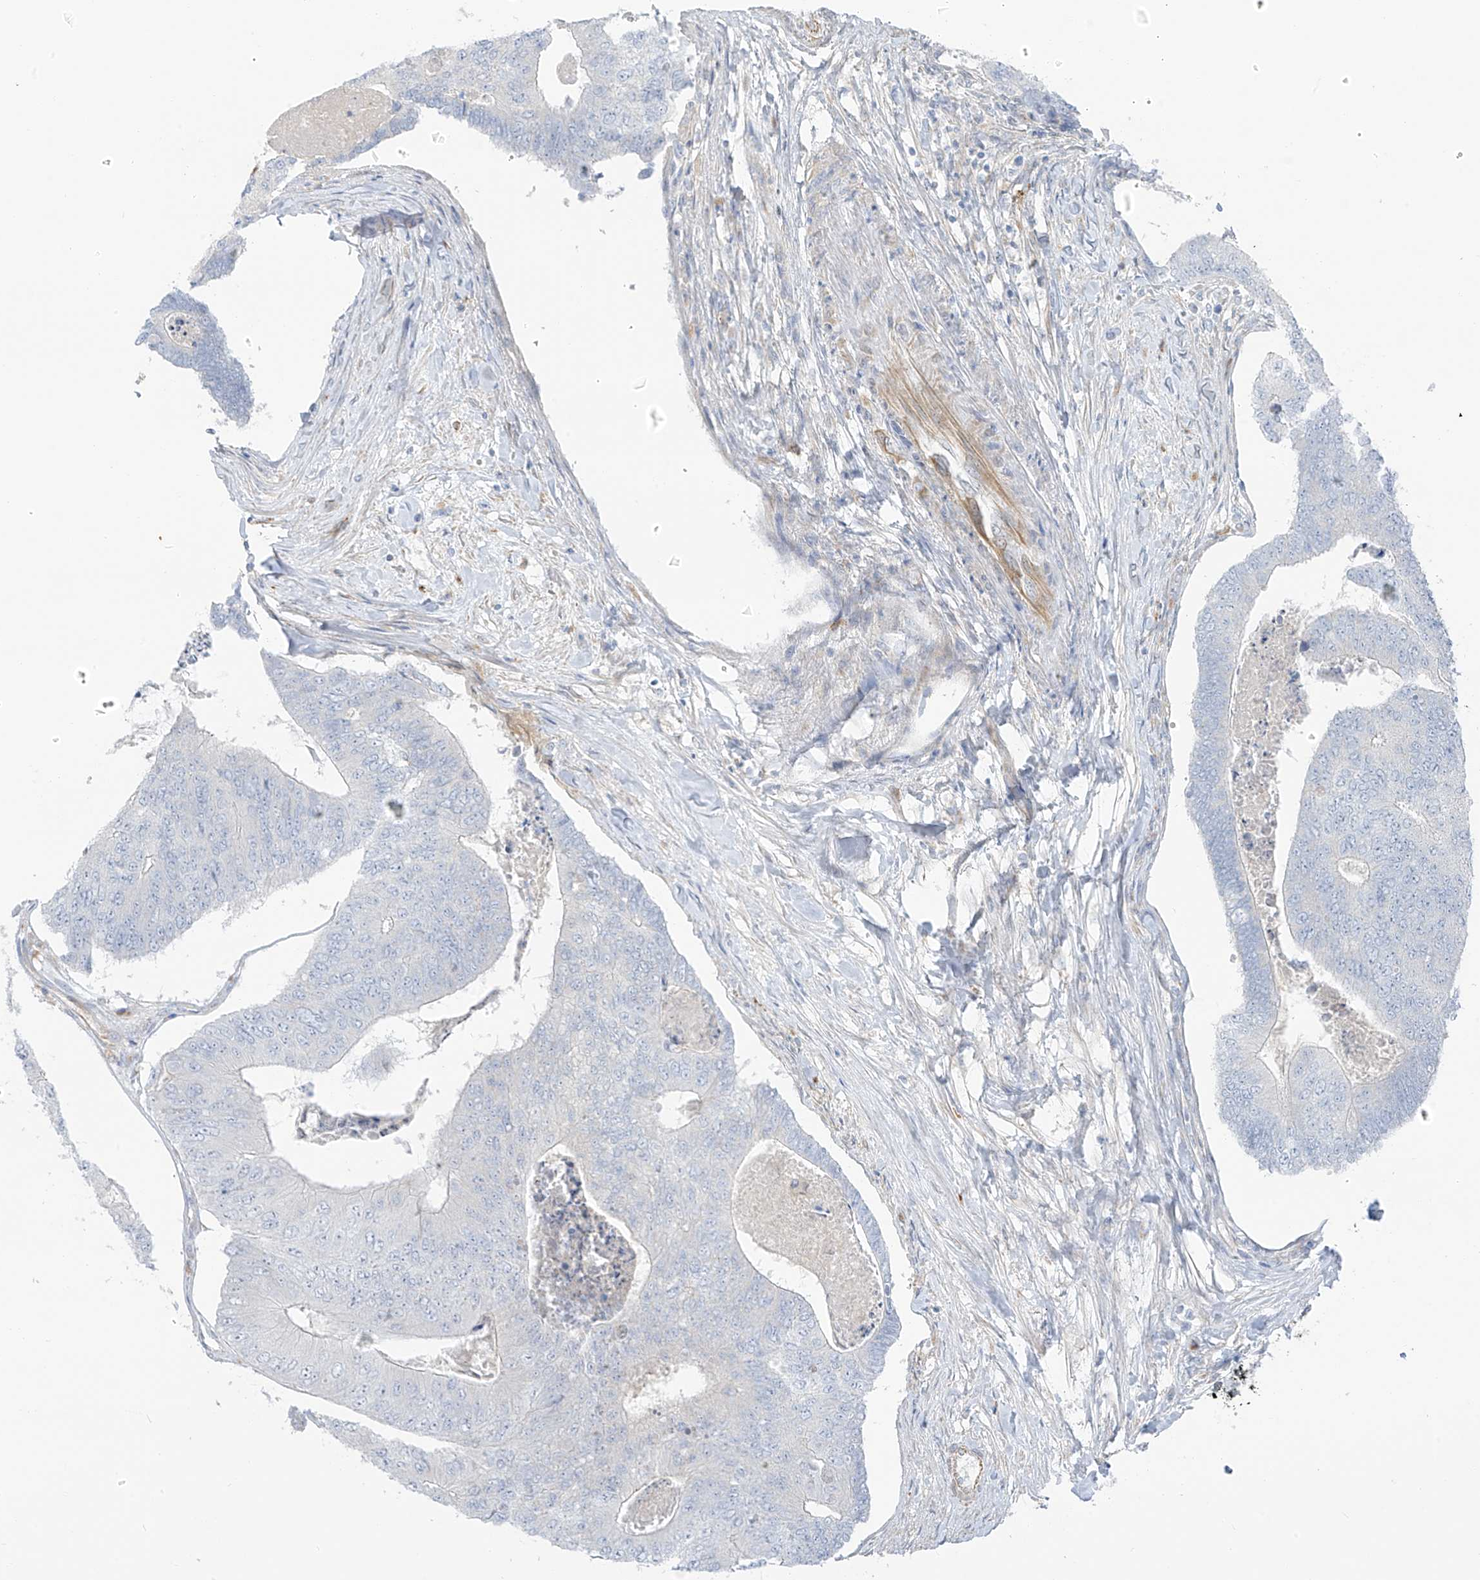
{"staining": {"intensity": "negative", "quantity": "none", "location": "none"}, "tissue": "colorectal cancer", "cell_type": "Tumor cells", "image_type": "cancer", "snomed": [{"axis": "morphology", "description": "Adenocarcinoma, NOS"}, {"axis": "topography", "description": "Colon"}], "caption": "Tumor cells are negative for brown protein staining in colorectal cancer.", "gene": "TAL2", "patient": {"sex": "female", "age": 67}}